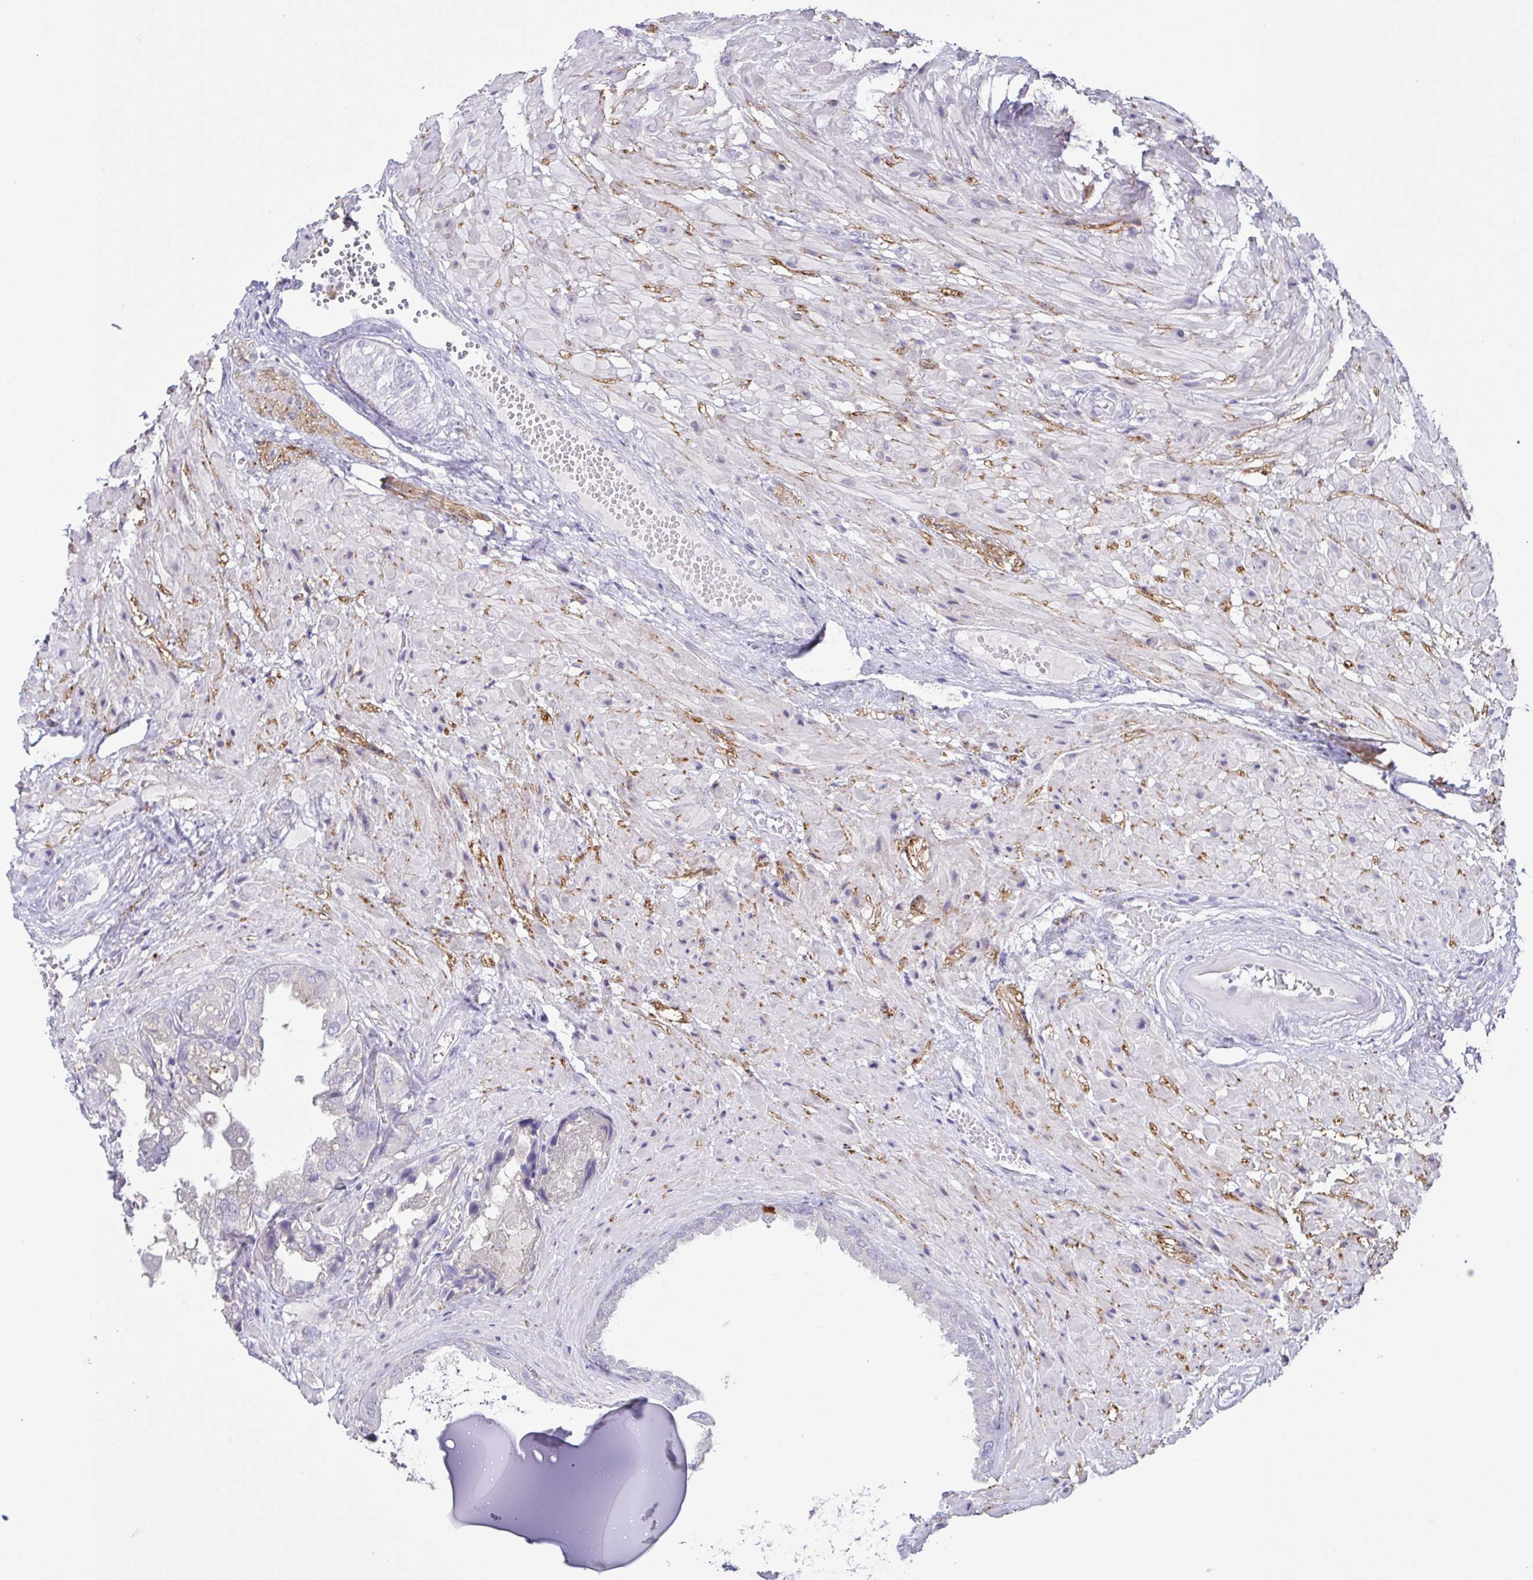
{"staining": {"intensity": "negative", "quantity": "none", "location": "none"}, "tissue": "seminal vesicle", "cell_type": "Glandular cells", "image_type": "normal", "snomed": [{"axis": "morphology", "description": "Normal tissue, NOS"}, {"axis": "topography", "description": "Seminal veicle"}], "caption": "Glandular cells show no significant protein staining in unremarkable seminal vesicle.", "gene": "ATP6V1G2", "patient": {"sex": "male", "age": 55}}